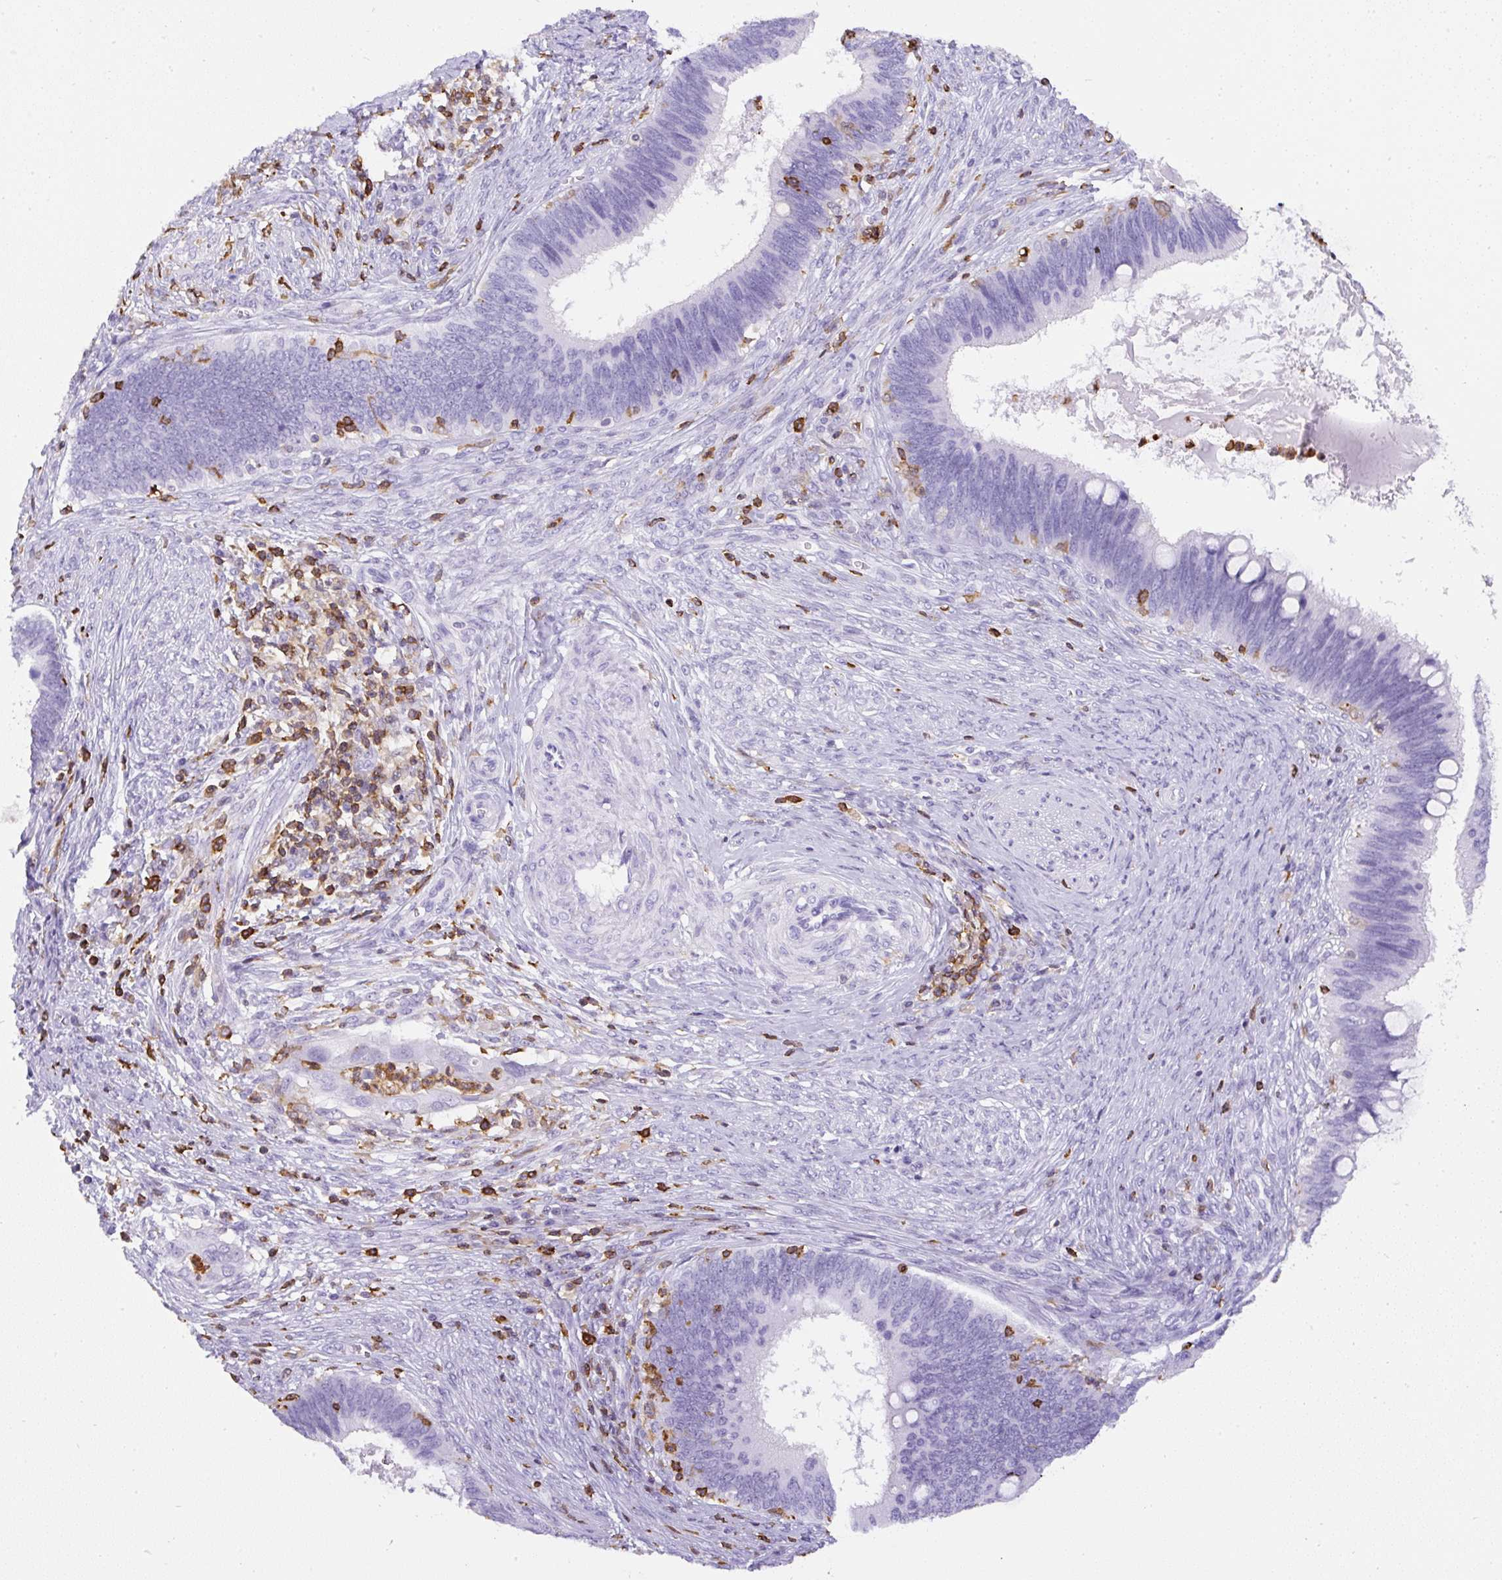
{"staining": {"intensity": "negative", "quantity": "none", "location": "none"}, "tissue": "cervical cancer", "cell_type": "Tumor cells", "image_type": "cancer", "snomed": [{"axis": "morphology", "description": "Adenocarcinoma, NOS"}, {"axis": "topography", "description": "Cervix"}], "caption": "DAB immunohistochemical staining of cervical adenocarcinoma exhibits no significant positivity in tumor cells. (DAB IHC, high magnification).", "gene": "FAM228B", "patient": {"sex": "female", "age": 42}}